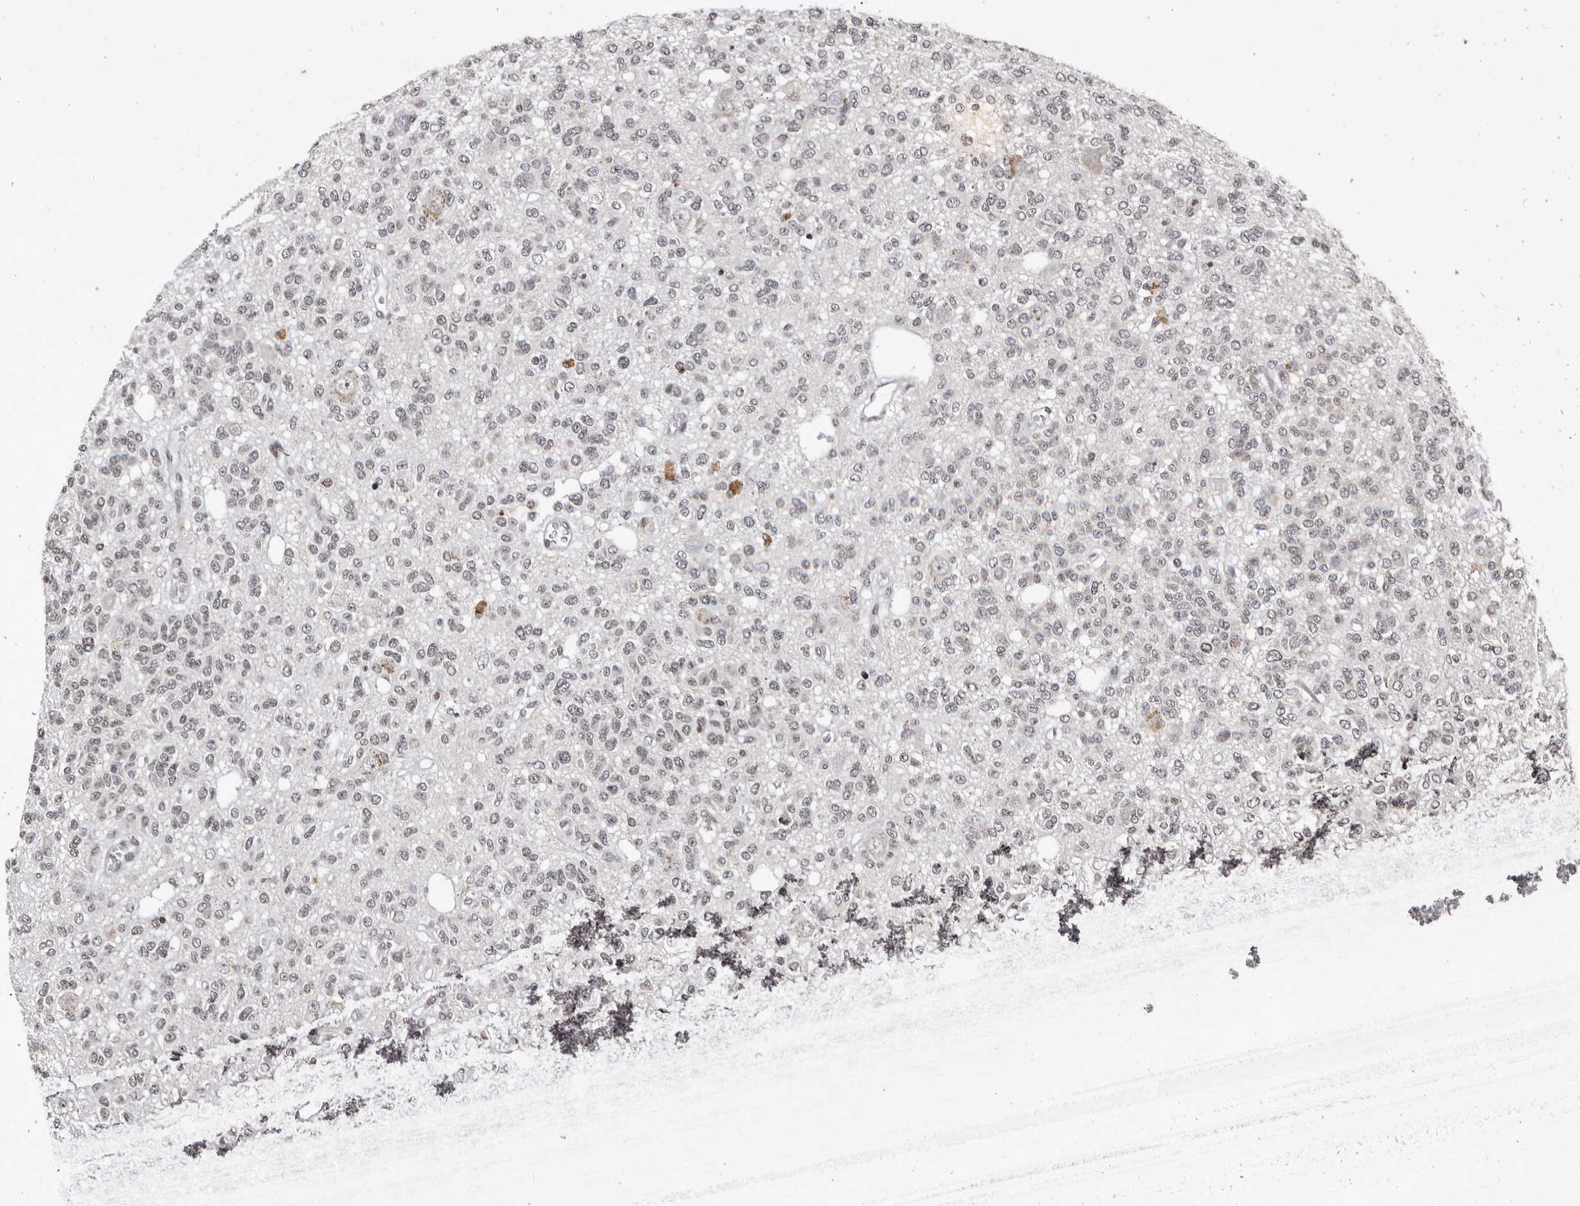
{"staining": {"intensity": "negative", "quantity": "none", "location": "none"}, "tissue": "glioma", "cell_type": "Tumor cells", "image_type": "cancer", "snomed": [{"axis": "morphology", "description": "Glioma, malignant, Low grade"}, {"axis": "topography", "description": "Brain"}], "caption": "Malignant glioma (low-grade) was stained to show a protein in brown. There is no significant positivity in tumor cells.", "gene": "THUMPD1", "patient": {"sex": "male", "age": 38}}